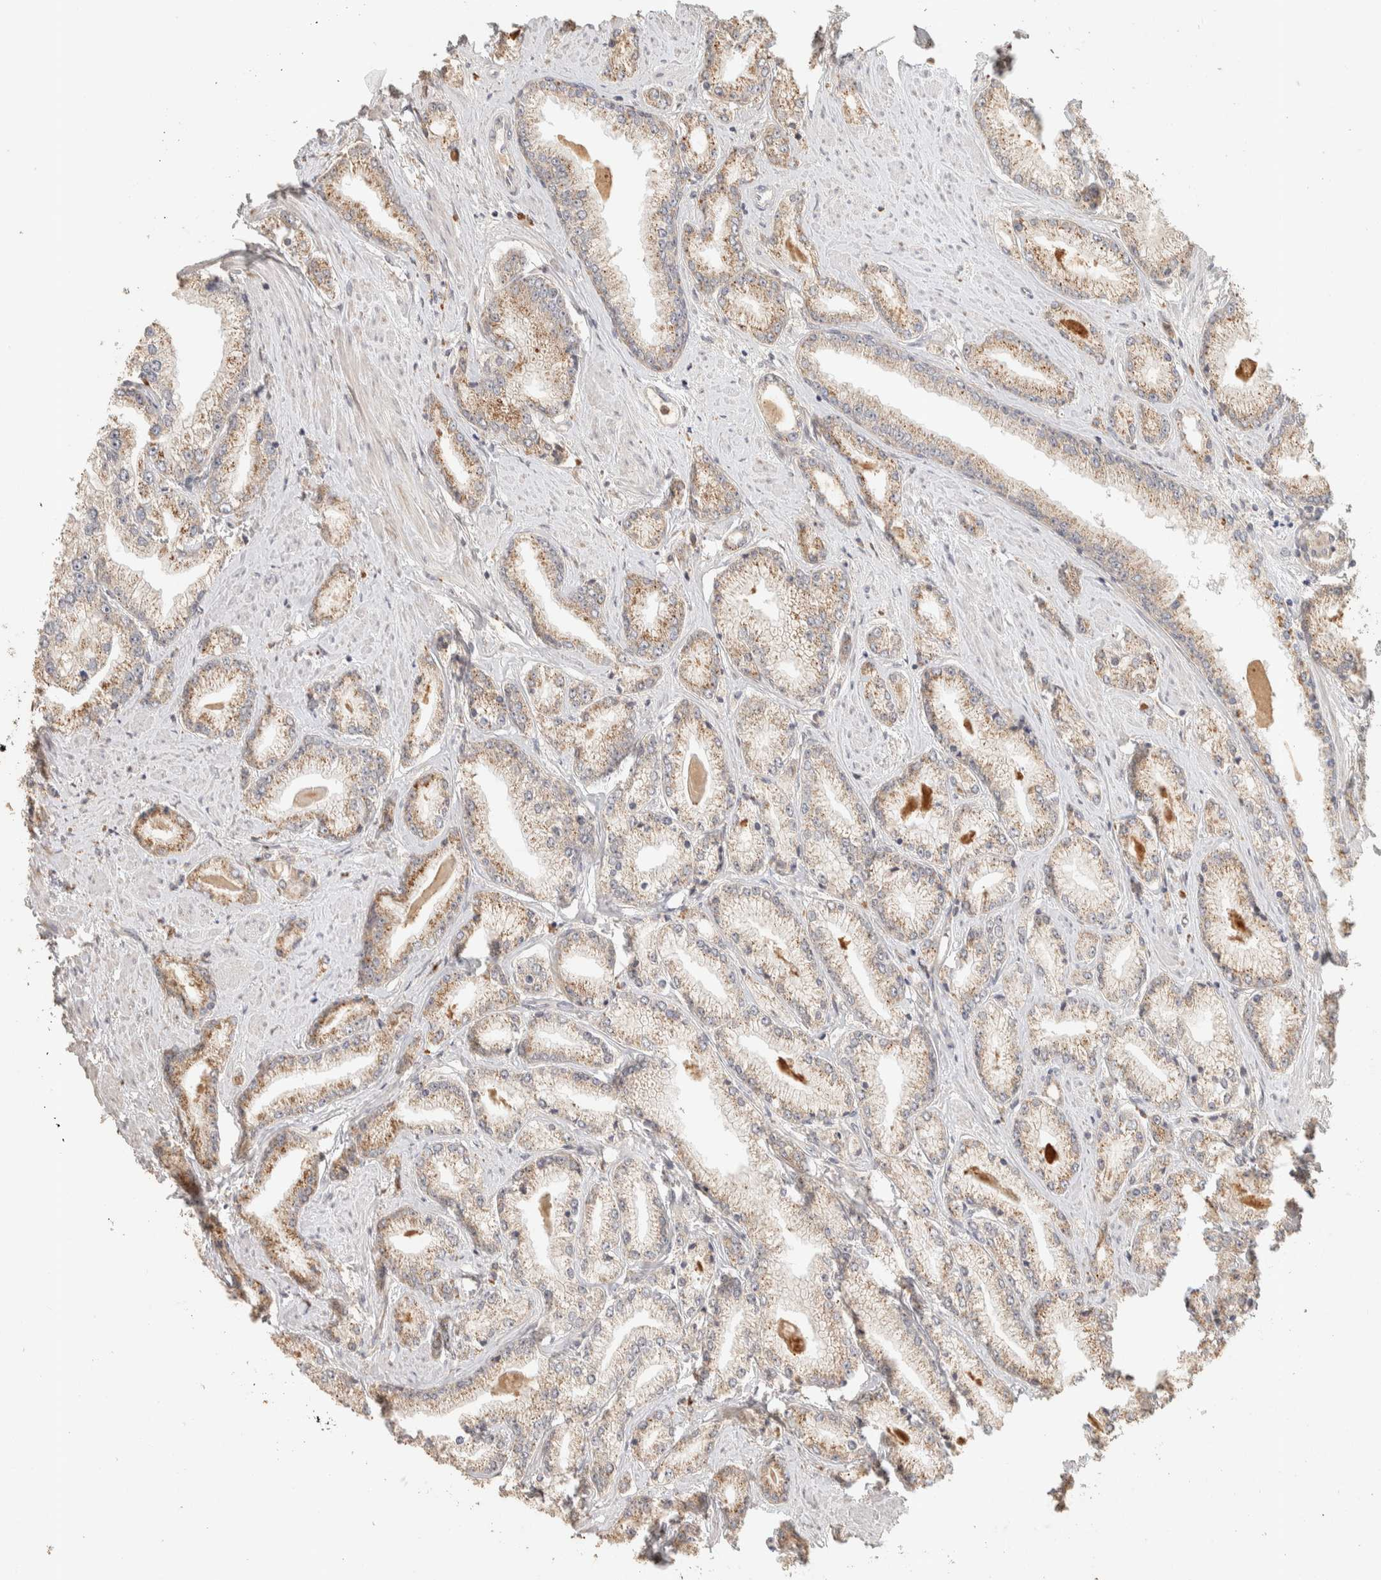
{"staining": {"intensity": "weak", "quantity": ">75%", "location": "cytoplasmic/membranous"}, "tissue": "prostate cancer", "cell_type": "Tumor cells", "image_type": "cancer", "snomed": [{"axis": "morphology", "description": "Adenocarcinoma, Low grade"}, {"axis": "topography", "description": "Prostate"}], "caption": "Protein expression analysis of prostate cancer displays weak cytoplasmic/membranous expression in about >75% of tumor cells. Immunohistochemistry (ihc) stains the protein of interest in brown and the nuclei are stained blue.", "gene": "ITPA", "patient": {"sex": "male", "age": 62}}